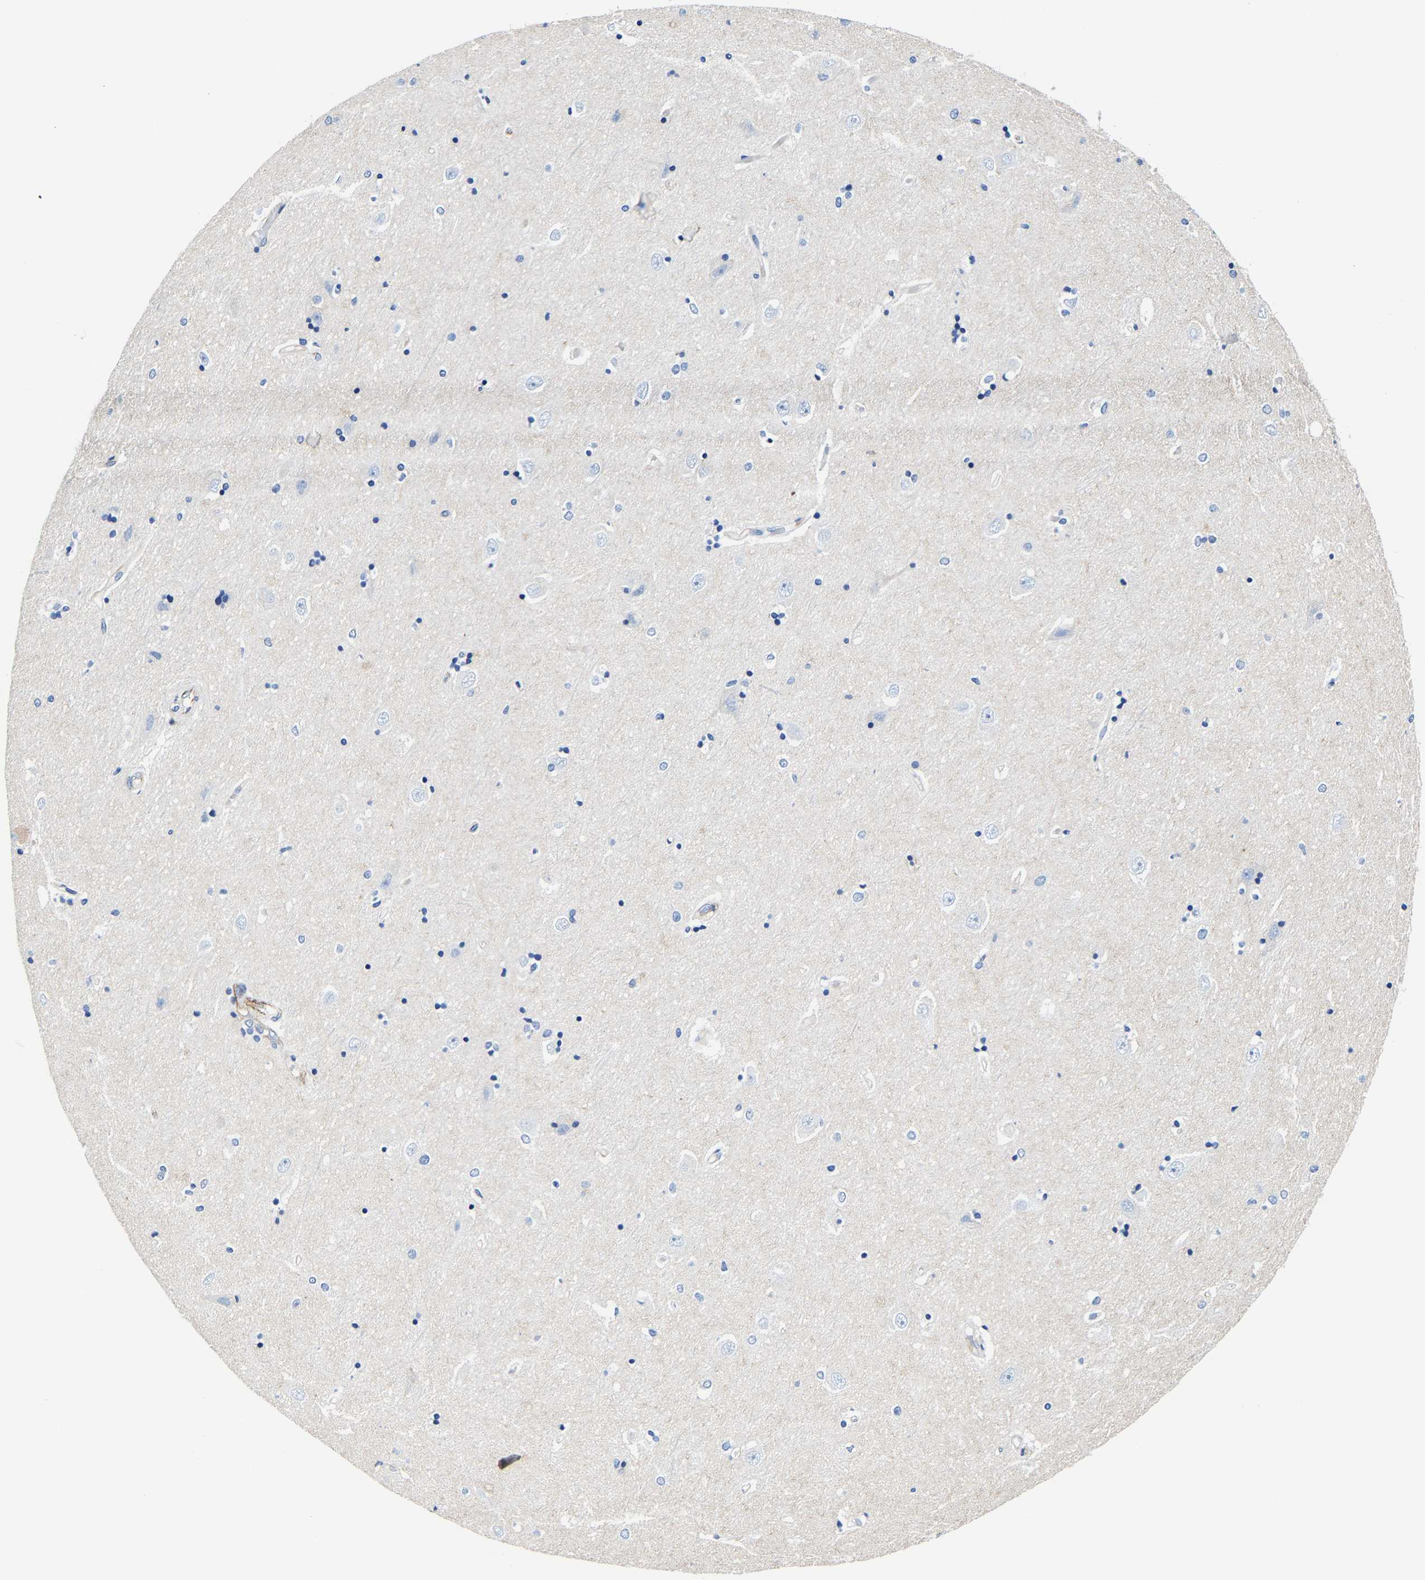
{"staining": {"intensity": "negative", "quantity": "none", "location": "none"}, "tissue": "hippocampus", "cell_type": "Glial cells", "image_type": "normal", "snomed": [{"axis": "morphology", "description": "Normal tissue, NOS"}, {"axis": "topography", "description": "Hippocampus"}], "caption": "A photomicrograph of hippocampus stained for a protein reveals no brown staining in glial cells. (DAB immunohistochemistry, high magnification).", "gene": "MMEL1", "patient": {"sex": "male", "age": 45}}